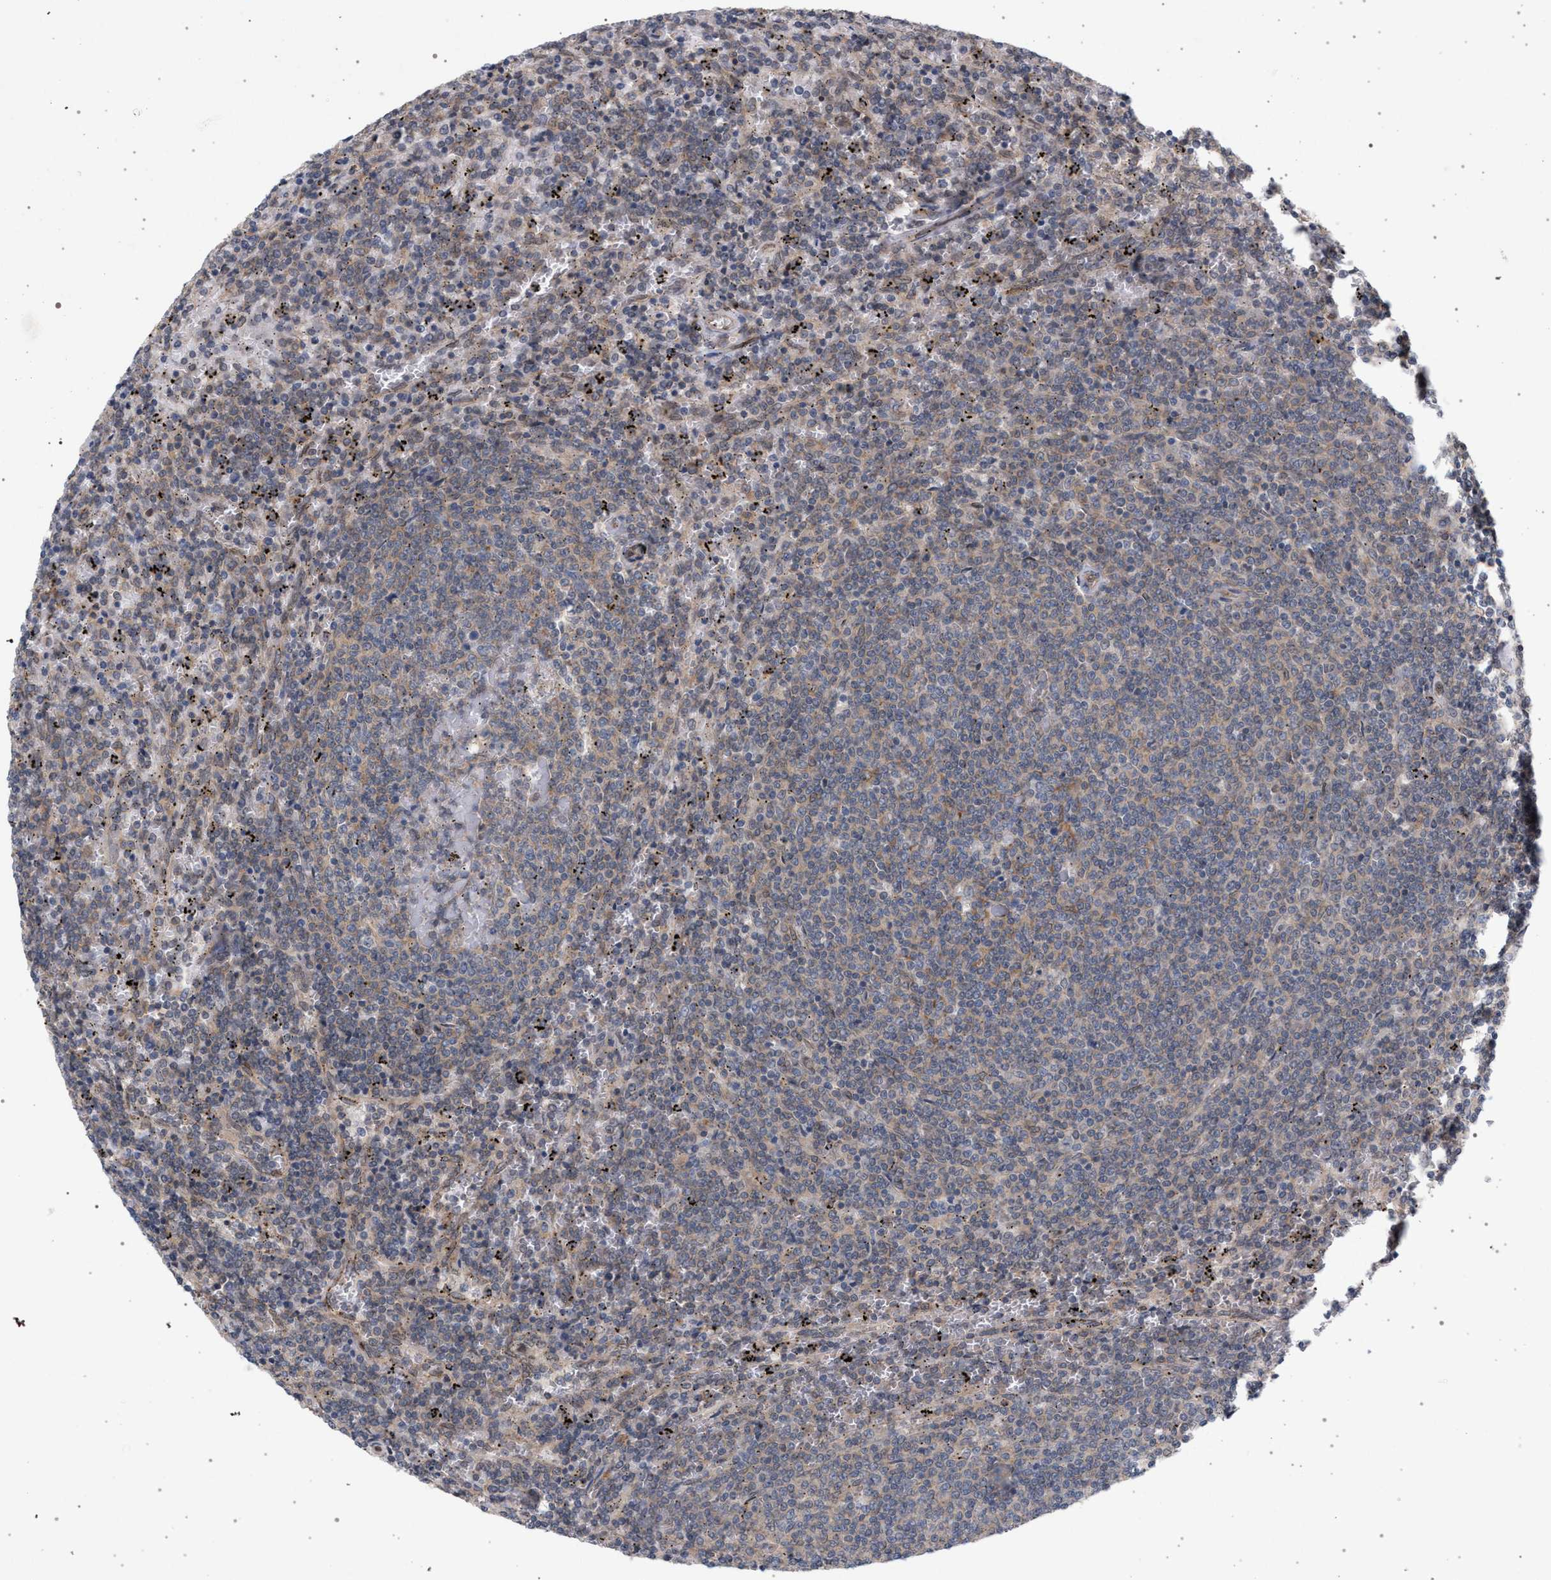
{"staining": {"intensity": "weak", "quantity": "25%-75%", "location": "cytoplasmic/membranous"}, "tissue": "lymphoma", "cell_type": "Tumor cells", "image_type": "cancer", "snomed": [{"axis": "morphology", "description": "Malignant lymphoma, non-Hodgkin's type, Low grade"}, {"axis": "topography", "description": "Spleen"}], "caption": "Protein expression analysis of human low-grade malignant lymphoma, non-Hodgkin's type reveals weak cytoplasmic/membranous positivity in approximately 25%-75% of tumor cells. (brown staining indicates protein expression, while blue staining denotes nuclei).", "gene": "ARPC5L", "patient": {"sex": "female", "age": 50}}